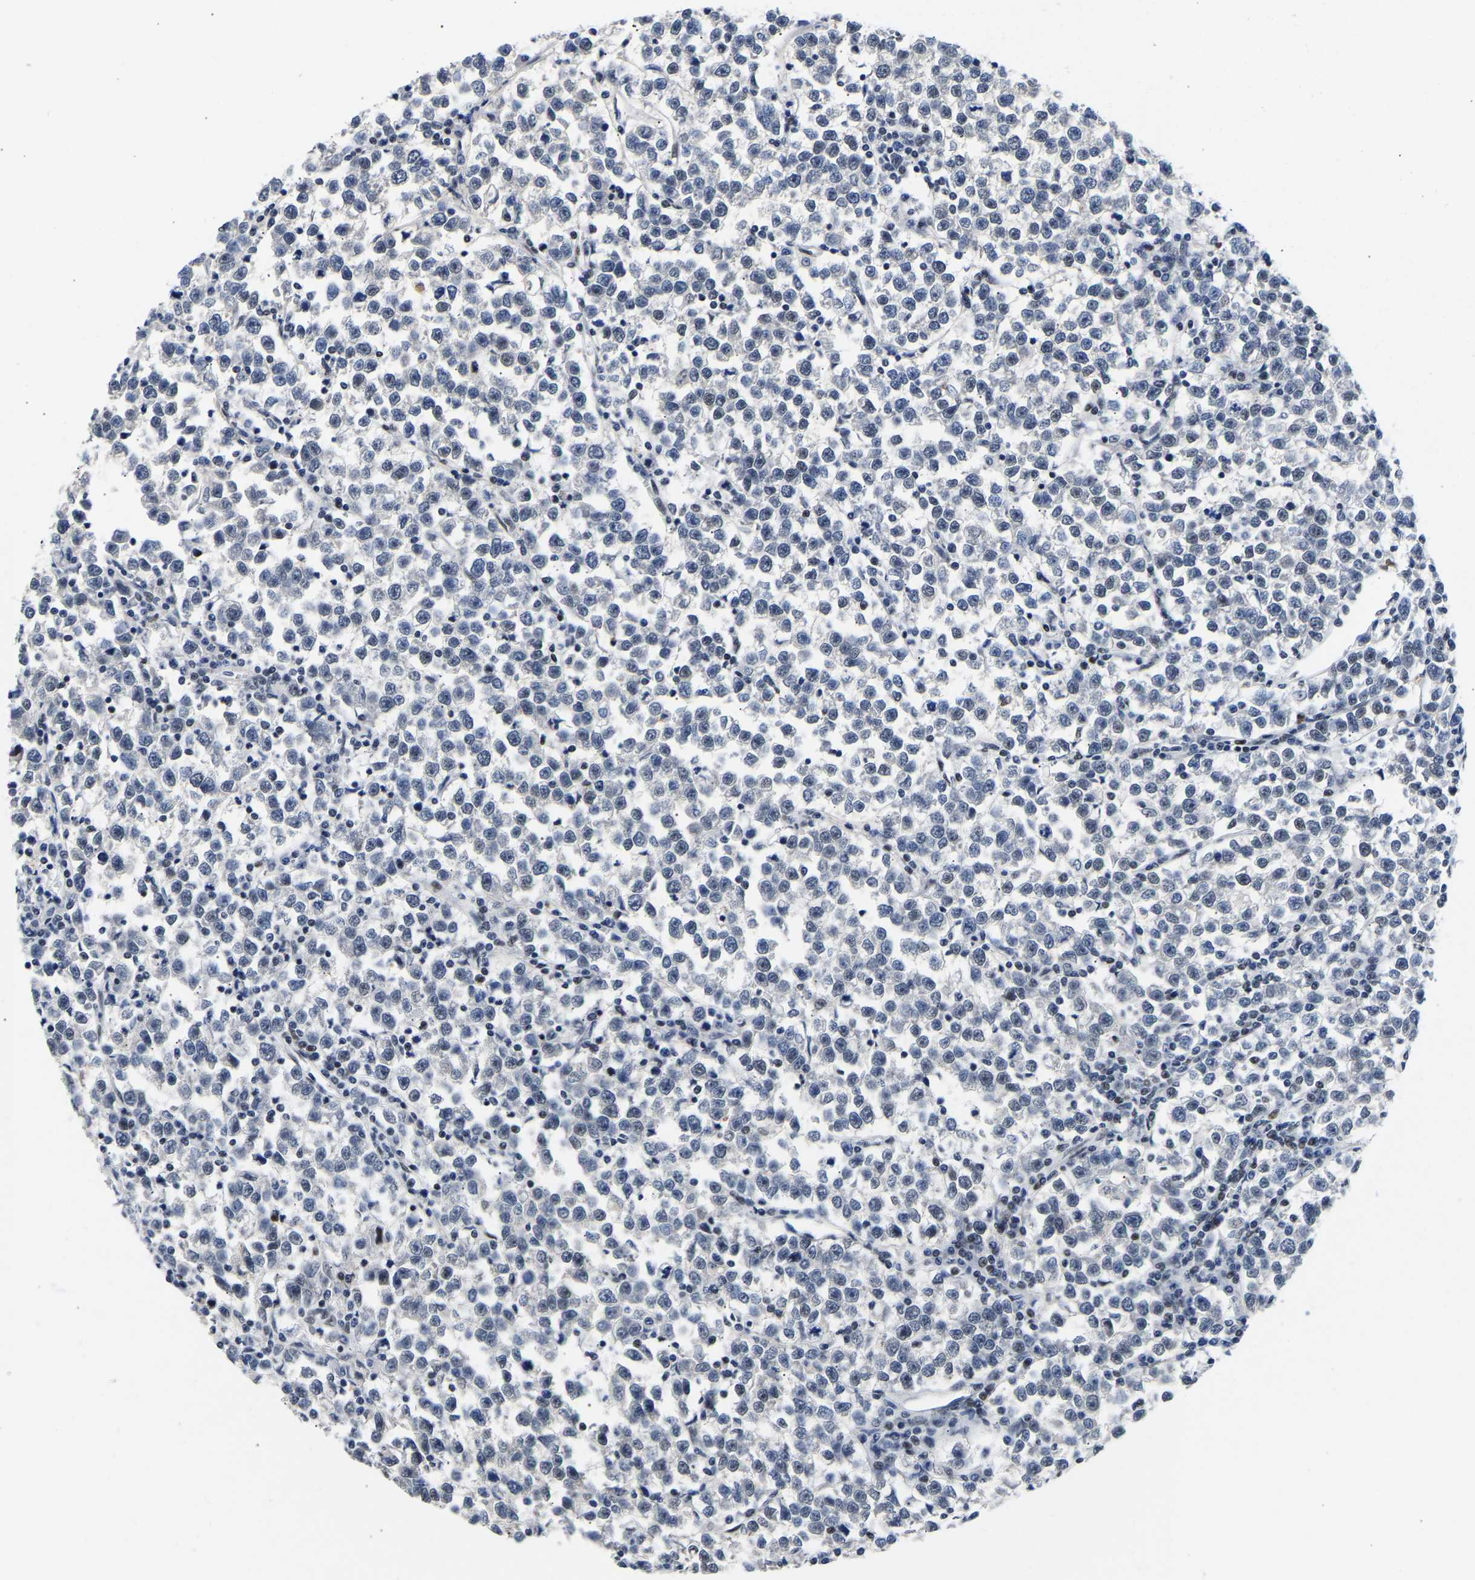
{"staining": {"intensity": "weak", "quantity": "<25%", "location": "nuclear"}, "tissue": "testis cancer", "cell_type": "Tumor cells", "image_type": "cancer", "snomed": [{"axis": "morphology", "description": "Normal tissue, NOS"}, {"axis": "morphology", "description": "Seminoma, NOS"}, {"axis": "topography", "description": "Testis"}], "caption": "The photomicrograph displays no significant positivity in tumor cells of testis seminoma.", "gene": "PTRHD1", "patient": {"sex": "male", "age": 43}}